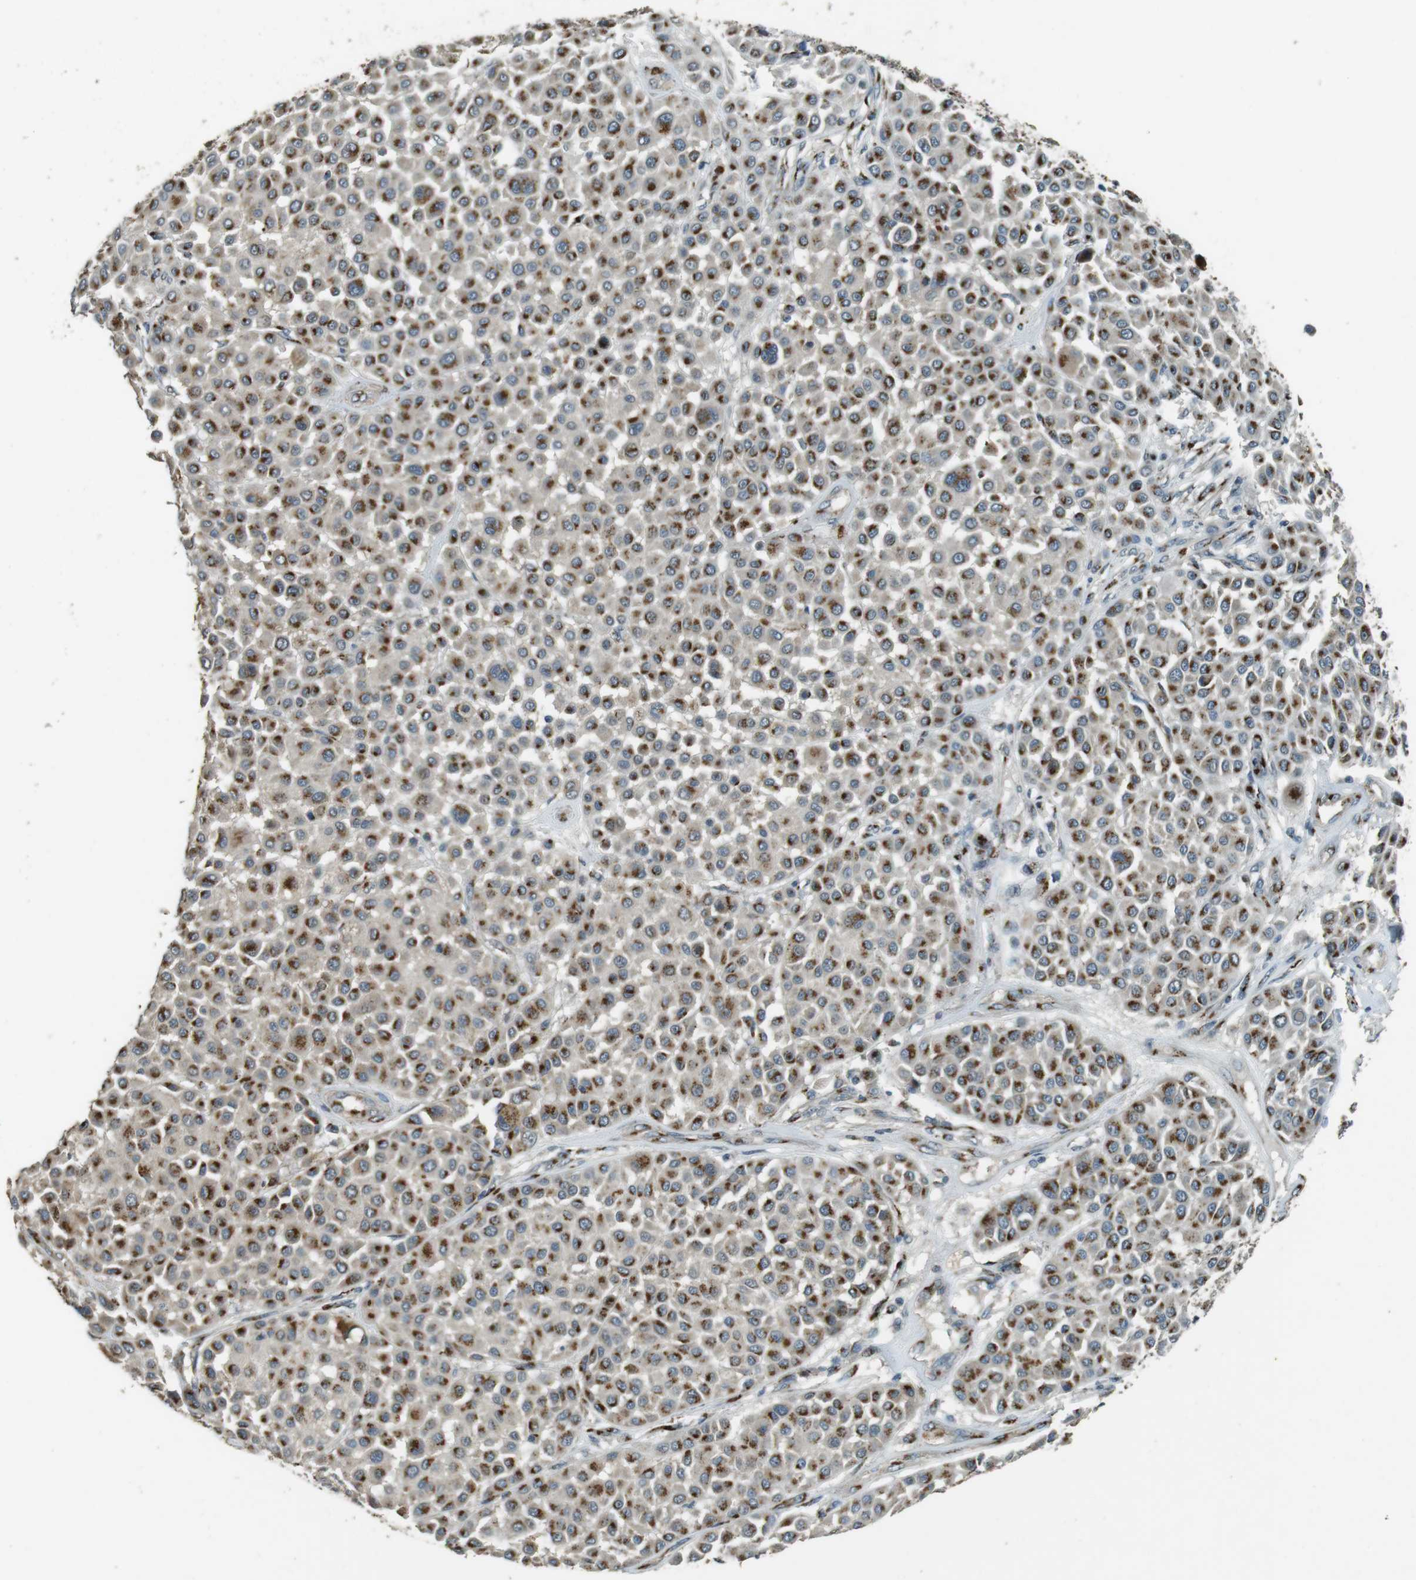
{"staining": {"intensity": "strong", "quantity": ">75%", "location": "cytoplasmic/membranous"}, "tissue": "melanoma", "cell_type": "Tumor cells", "image_type": "cancer", "snomed": [{"axis": "morphology", "description": "Malignant melanoma, Metastatic site"}, {"axis": "topography", "description": "Soft tissue"}], "caption": "IHC photomicrograph of neoplastic tissue: human malignant melanoma (metastatic site) stained using IHC displays high levels of strong protein expression localized specifically in the cytoplasmic/membranous of tumor cells, appearing as a cytoplasmic/membranous brown color.", "gene": "TMEM115", "patient": {"sex": "male", "age": 41}}